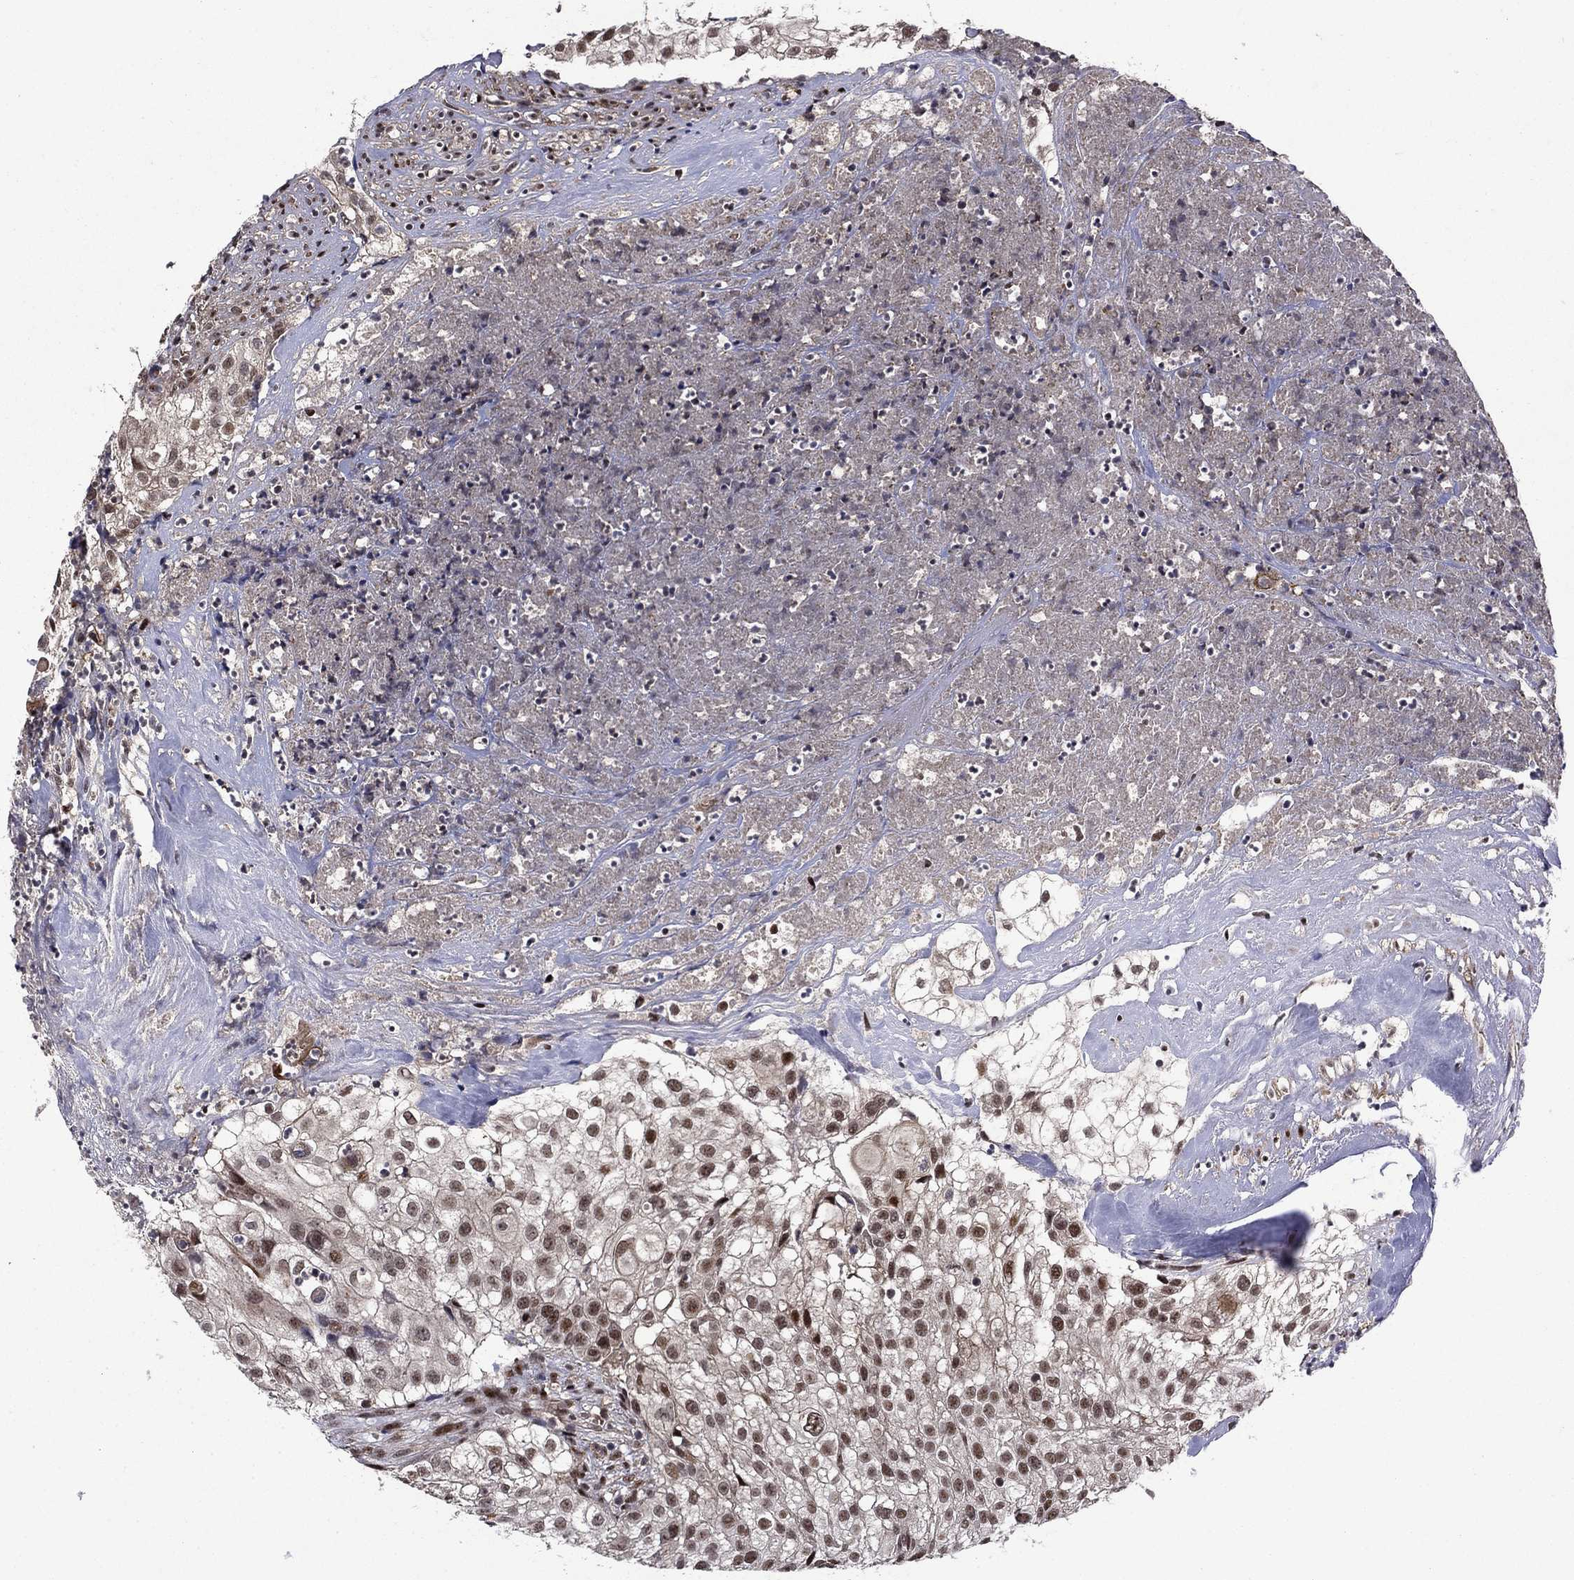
{"staining": {"intensity": "strong", "quantity": "25%-75%", "location": "cytoplasmic/membranous,nuclear"}, "tissue": "urothelial cancer", "cell_type": "Tumor cells", "image_type": "cancer", "snomed": [{"axis": "morphology", "description": "Urothelial carcinoma, High grade"}, {"axis": "topography", "description": "Urinary bladder"}], "caption": "Strong cytoplasmic/membranous and nuclear positivity for a protein is appreciated in approximately 25%-75% of tumor cells of urothelial cancer using immunohistochemistry (IHC).", "gene": "AGTPBP1", "patient": {"sex": "female", "age": 79}}